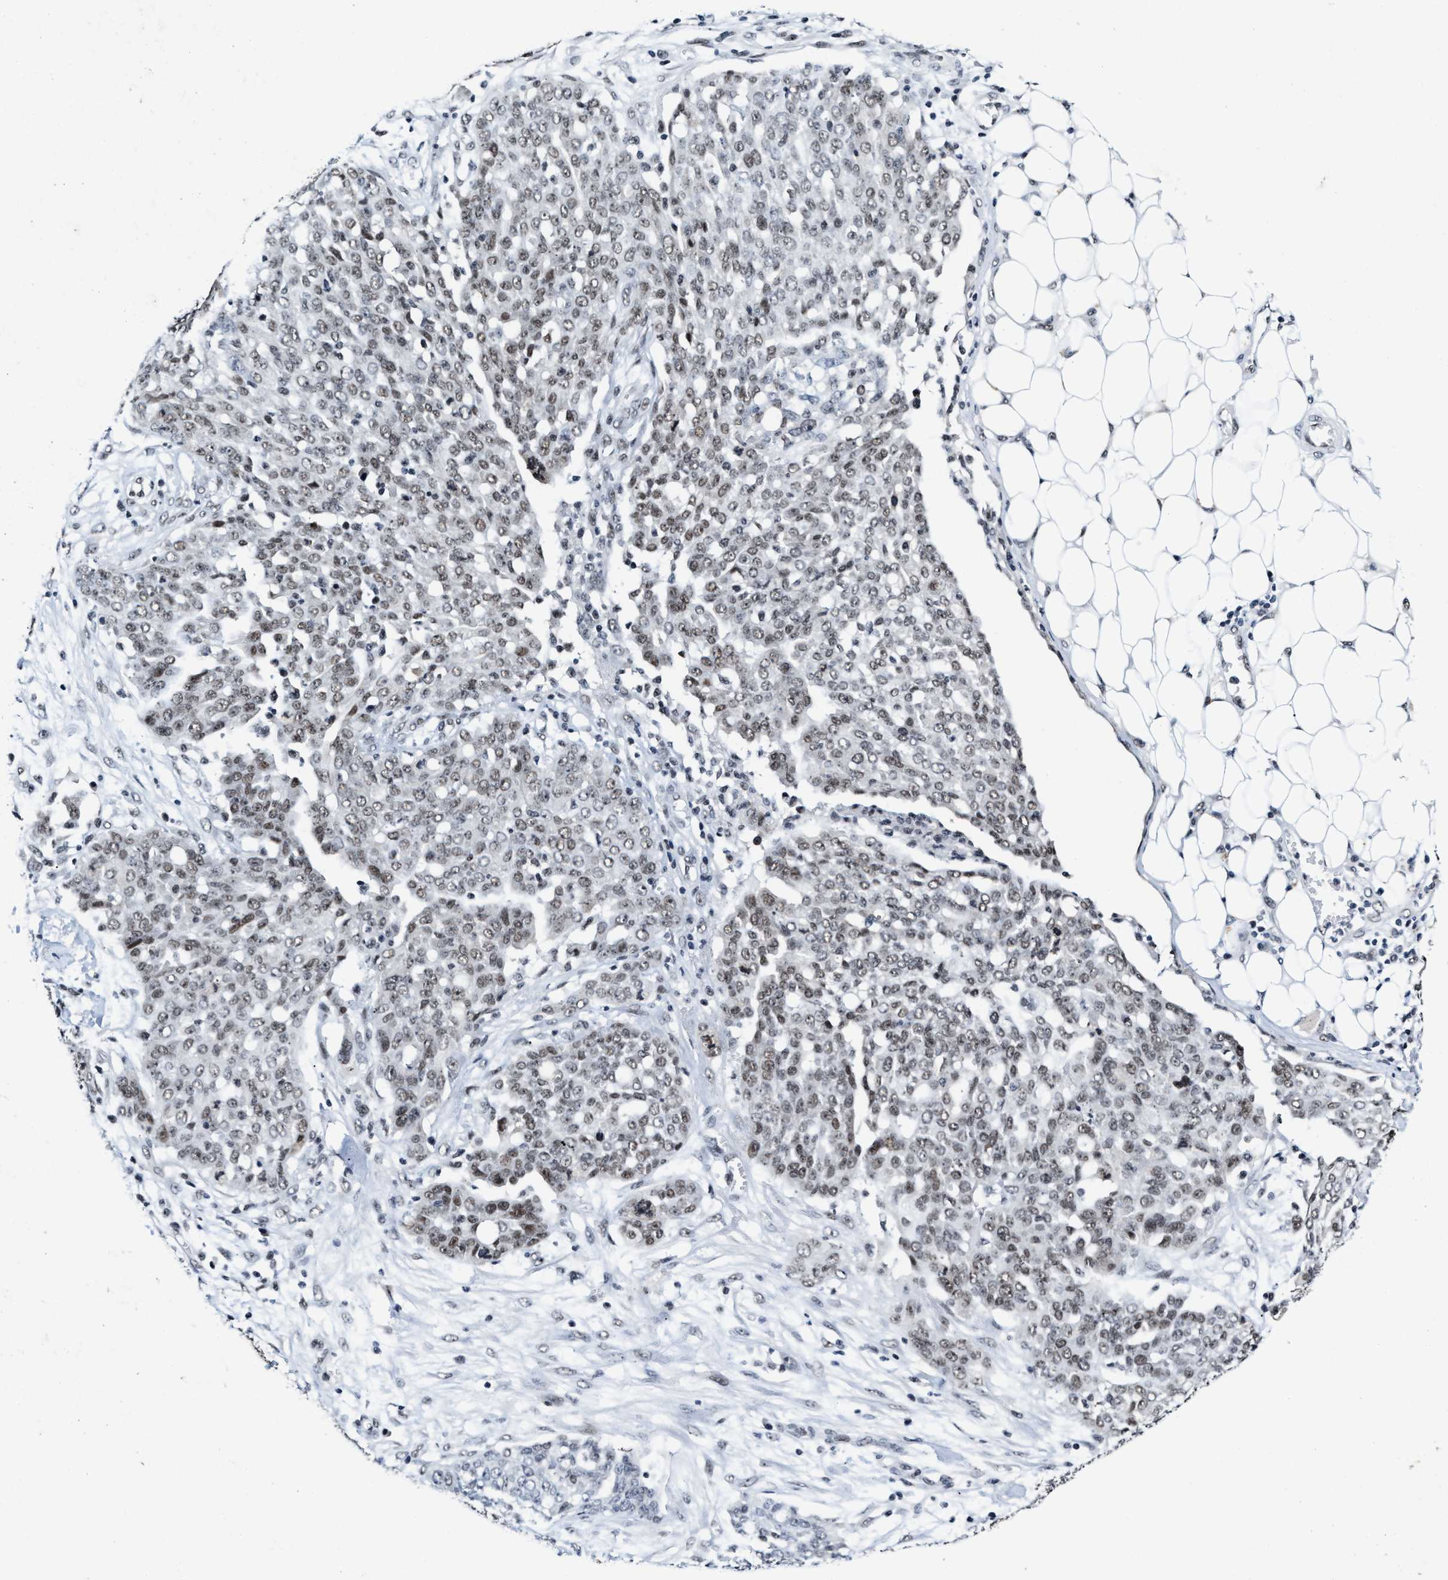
{"staining": {"intensity": "weak", "quantity": "25%-75%", "location": "nuclear"}, "tissue": "ovarian cancer", "cell_type": "Tumor cells", "image_type": "cancer", "snomed": [{"axis": "morphology", "description": "Cystadenocarcinoma, serous, NOS"}, {"axis": "topography", "description": "Soft tissue"}, {"axis": "topography", "description": "Ovary"}], "caption": "DAB immunohistochemical staining of human ovarian cancer (serous cystadenocarcinoma) shows weak nuclear protein staining in about 25%-75% of tumor cells.", "gene": "INIP", "patient": {"sex": "female", "age": 57}}